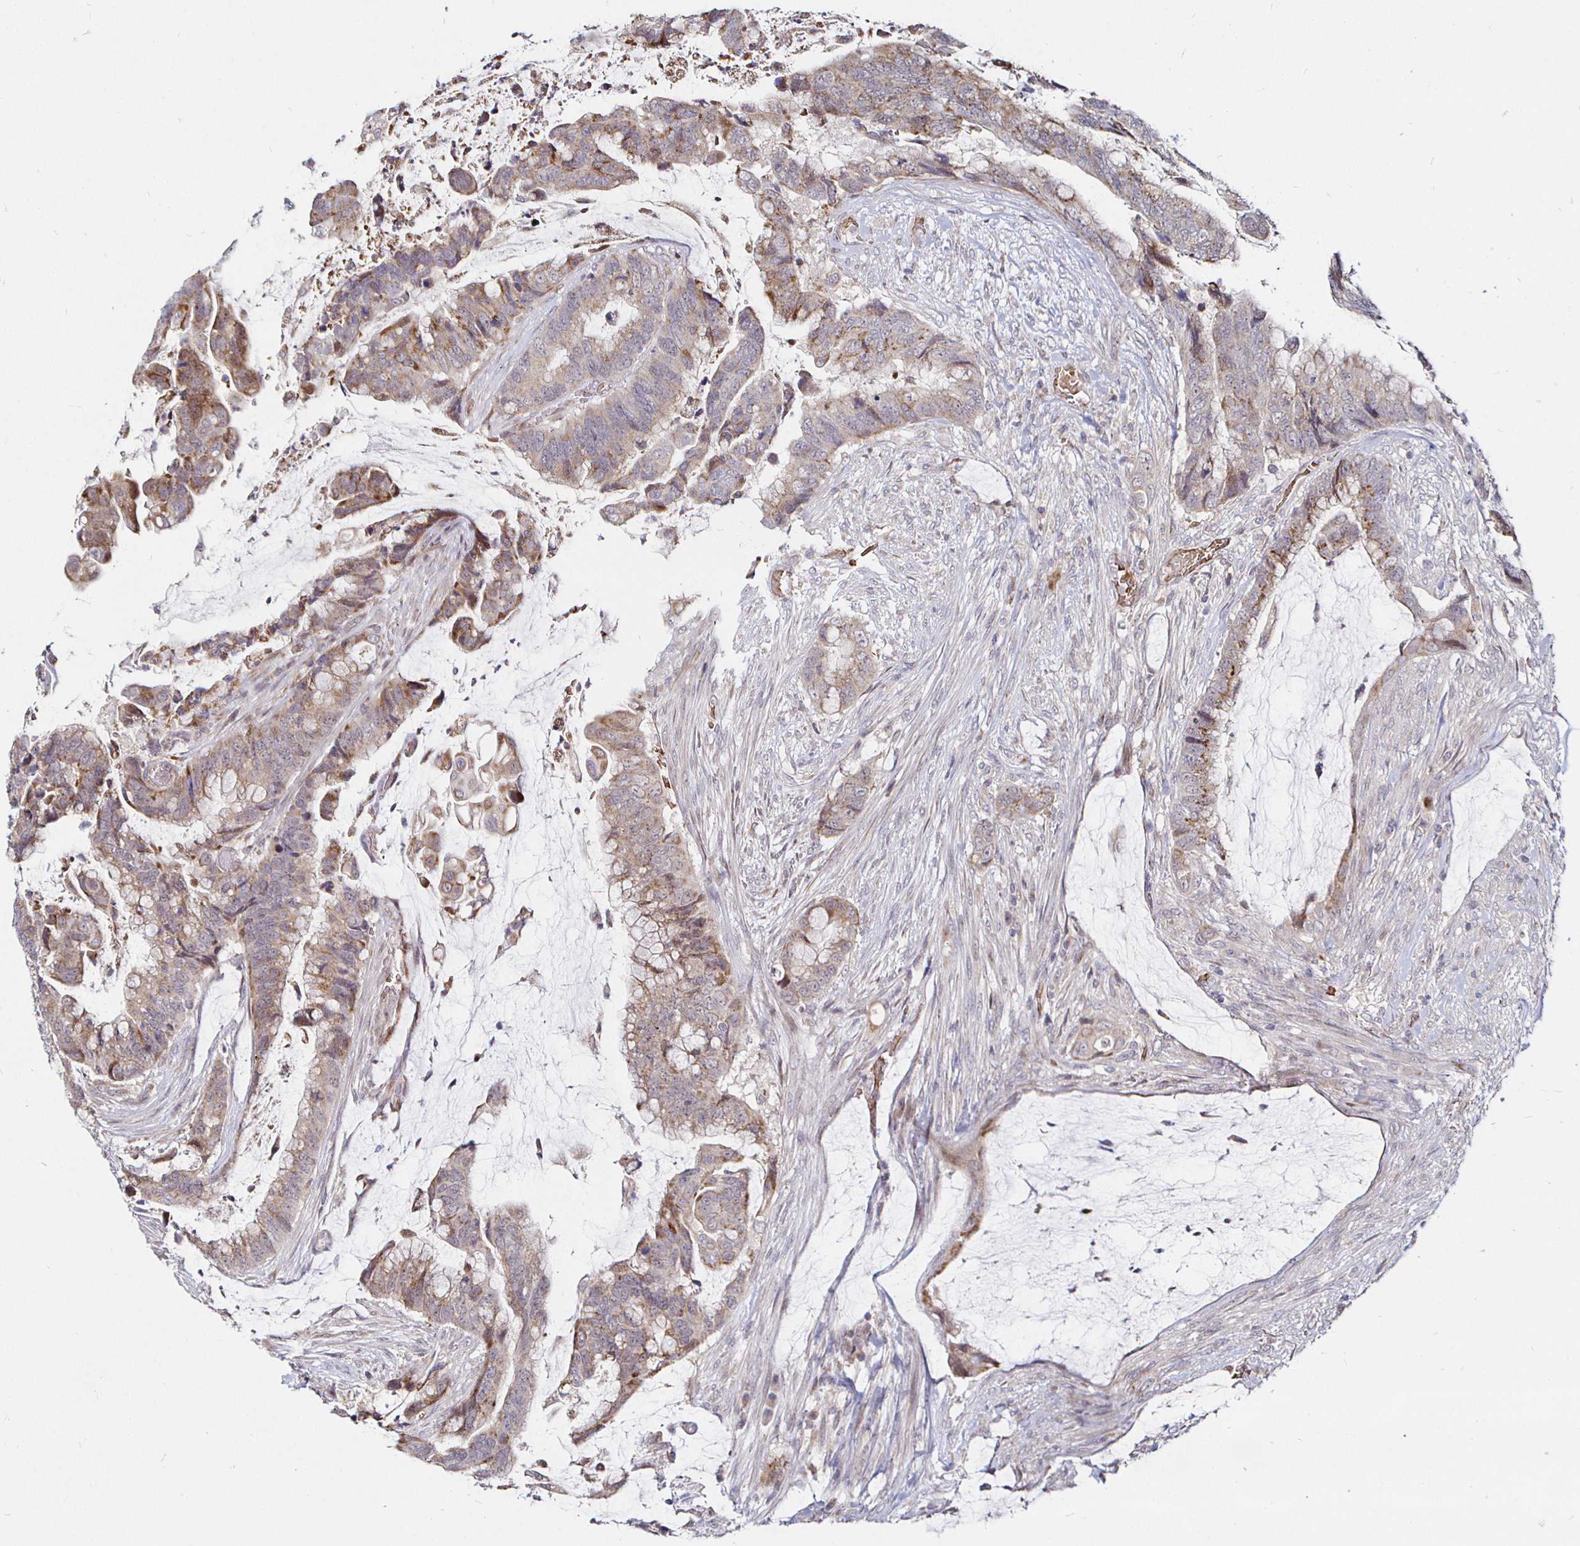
{"staining": {"intensity": "weak", "quantity": "25%-75%", "location": "cytoplasmic/membranous"}, "tissue": "colorectal cancer", "cell_type": "Tumor cells", "image_type": "cancer", "snomed": [{"axis": "morphology", "description": "Adenocarcinoma, NOS"}, {"axis": "topography", "description": "Rectum"}], "caption": "Immunohistochemical staining of adenocarcinoma (colorectal) exhibits low levels of weak cytoplasmic/membranous protein staining in about 25%-75% of tumor cells.", "gene": "ATG3", "patient": {"sex": "female", "age": 59}}